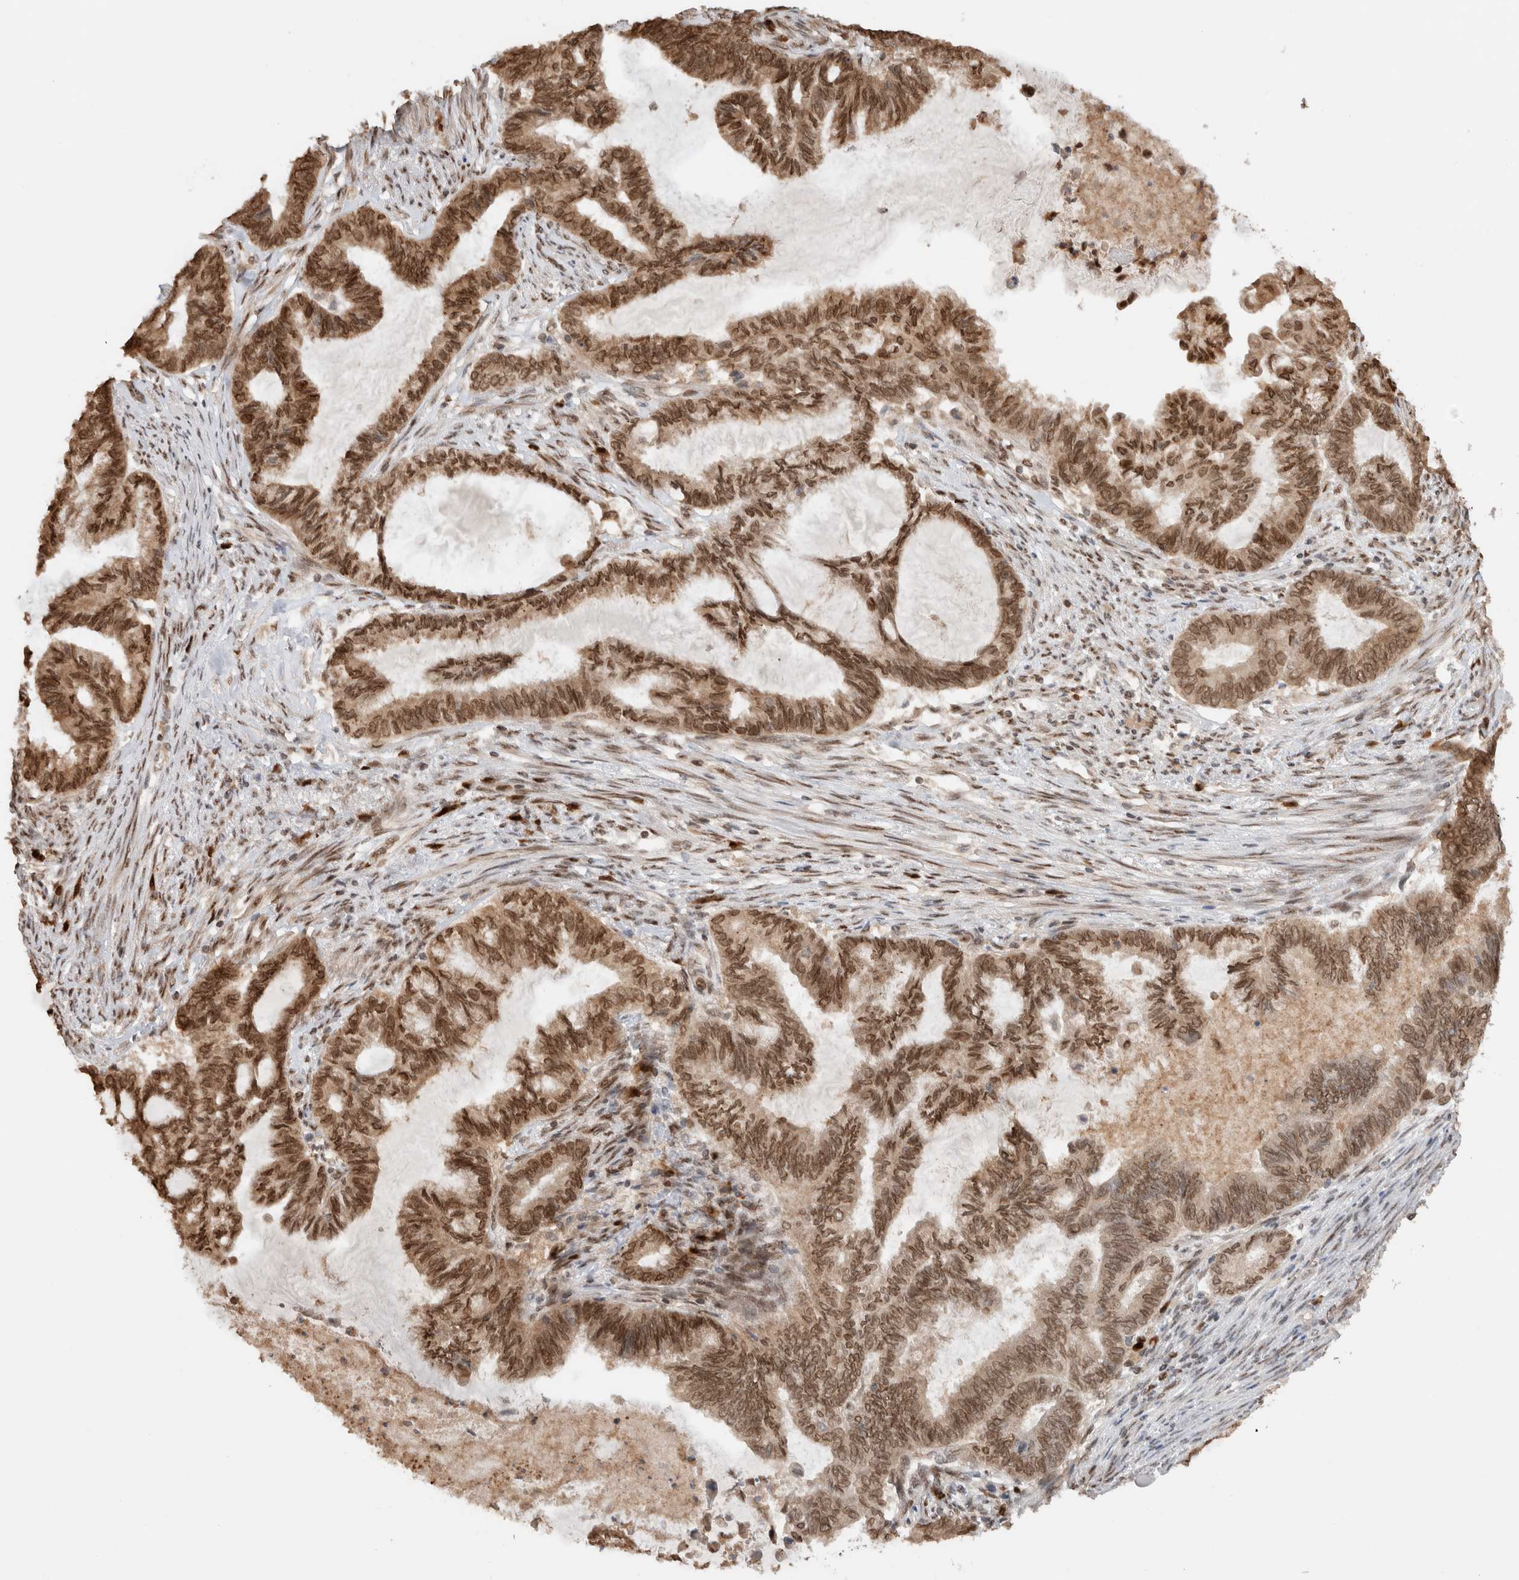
{"staining": {"intensity": "strong", "quantity": ">75%", "location": "cytoplasmic/membranous,nuclear"}, "tissue": "endometrial cancer", "cell_type": "Tumor cells", "image_type": "cancer", "snomed": [{"axis": "morphology", "description": "Adenocarcinoma, NOS"}, {"axis": "topography", "description": "Endometrium"}], "caption": "High-magnification brightfield microscopy of endometrial adenocarcinoma stained with DAB (3,3'-diaminobenzidine) (brown) and counterstained with hematoxylin (blue). tumor cells exhibit strong cytoplasmic/membranous and nuclear positivity is identified in approximately>75% of cells.", "gene": "TPR", "patient": {"sex": "female", "age": 86}}